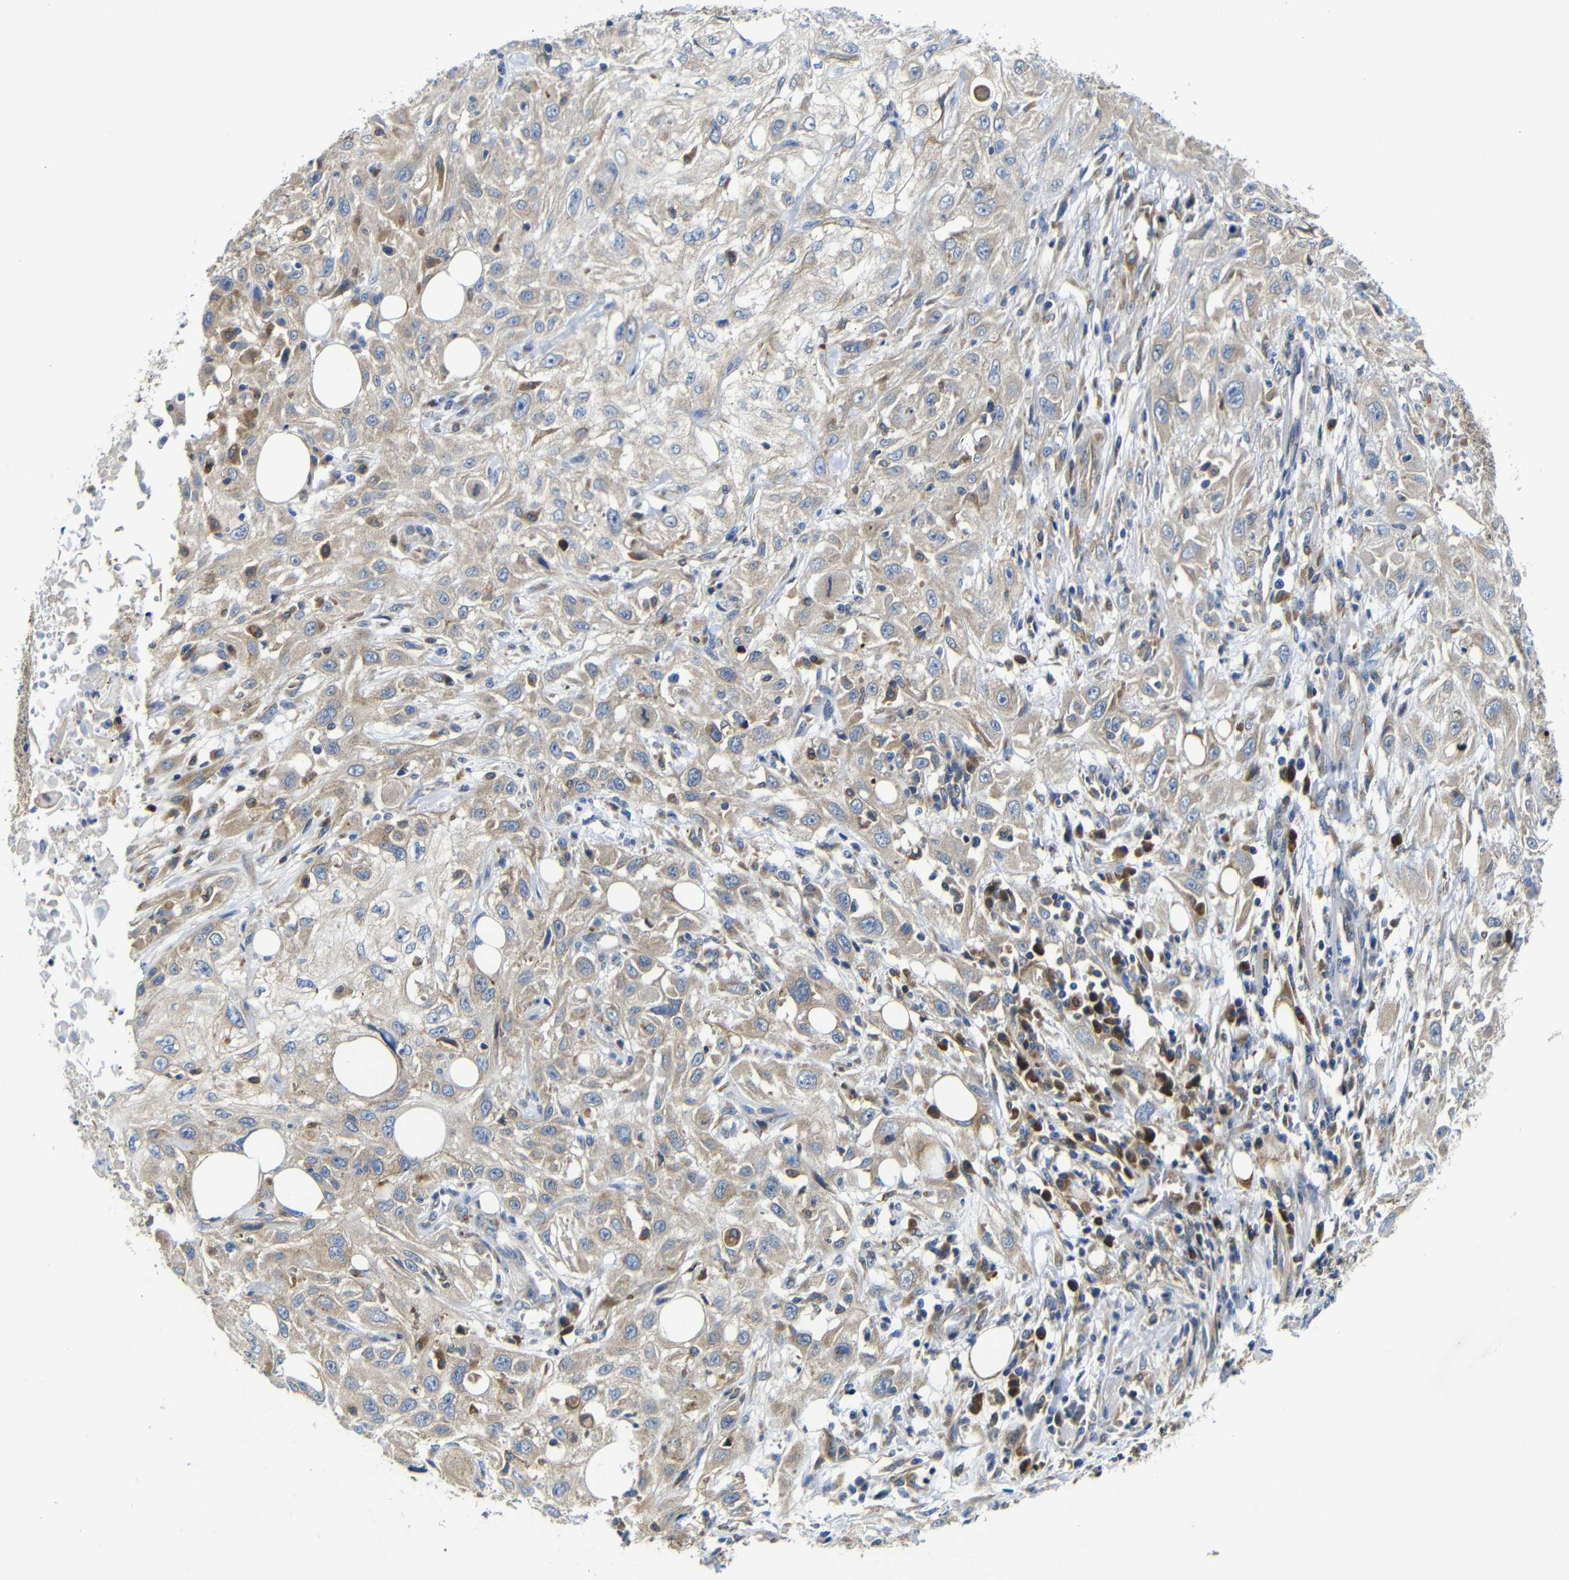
{"staining": {"intensity": "weak", "quantity": "25%-75%", "location": "cytoplasmic/membranous"}, "tissue": "skin cancer", "cell_type": "Tumor cells", "image_type": "cancer", "snomed": [{"axis": "morphology", "description": "Squamous cell carcinoma, NOS"}, {"axis": "topography", "description": "Skin"}], "caption": "Immunohistochemical staining of skin cancer (squamous cell carcinoma) demonstrates weak cytoplasmic/membranous protein expression in about 25%-75% of tumor cells. (IHC, brightfield microscopy, high magnification).", "gene": "CLCC1", "patient": {"sex": "male", "age": 75}}